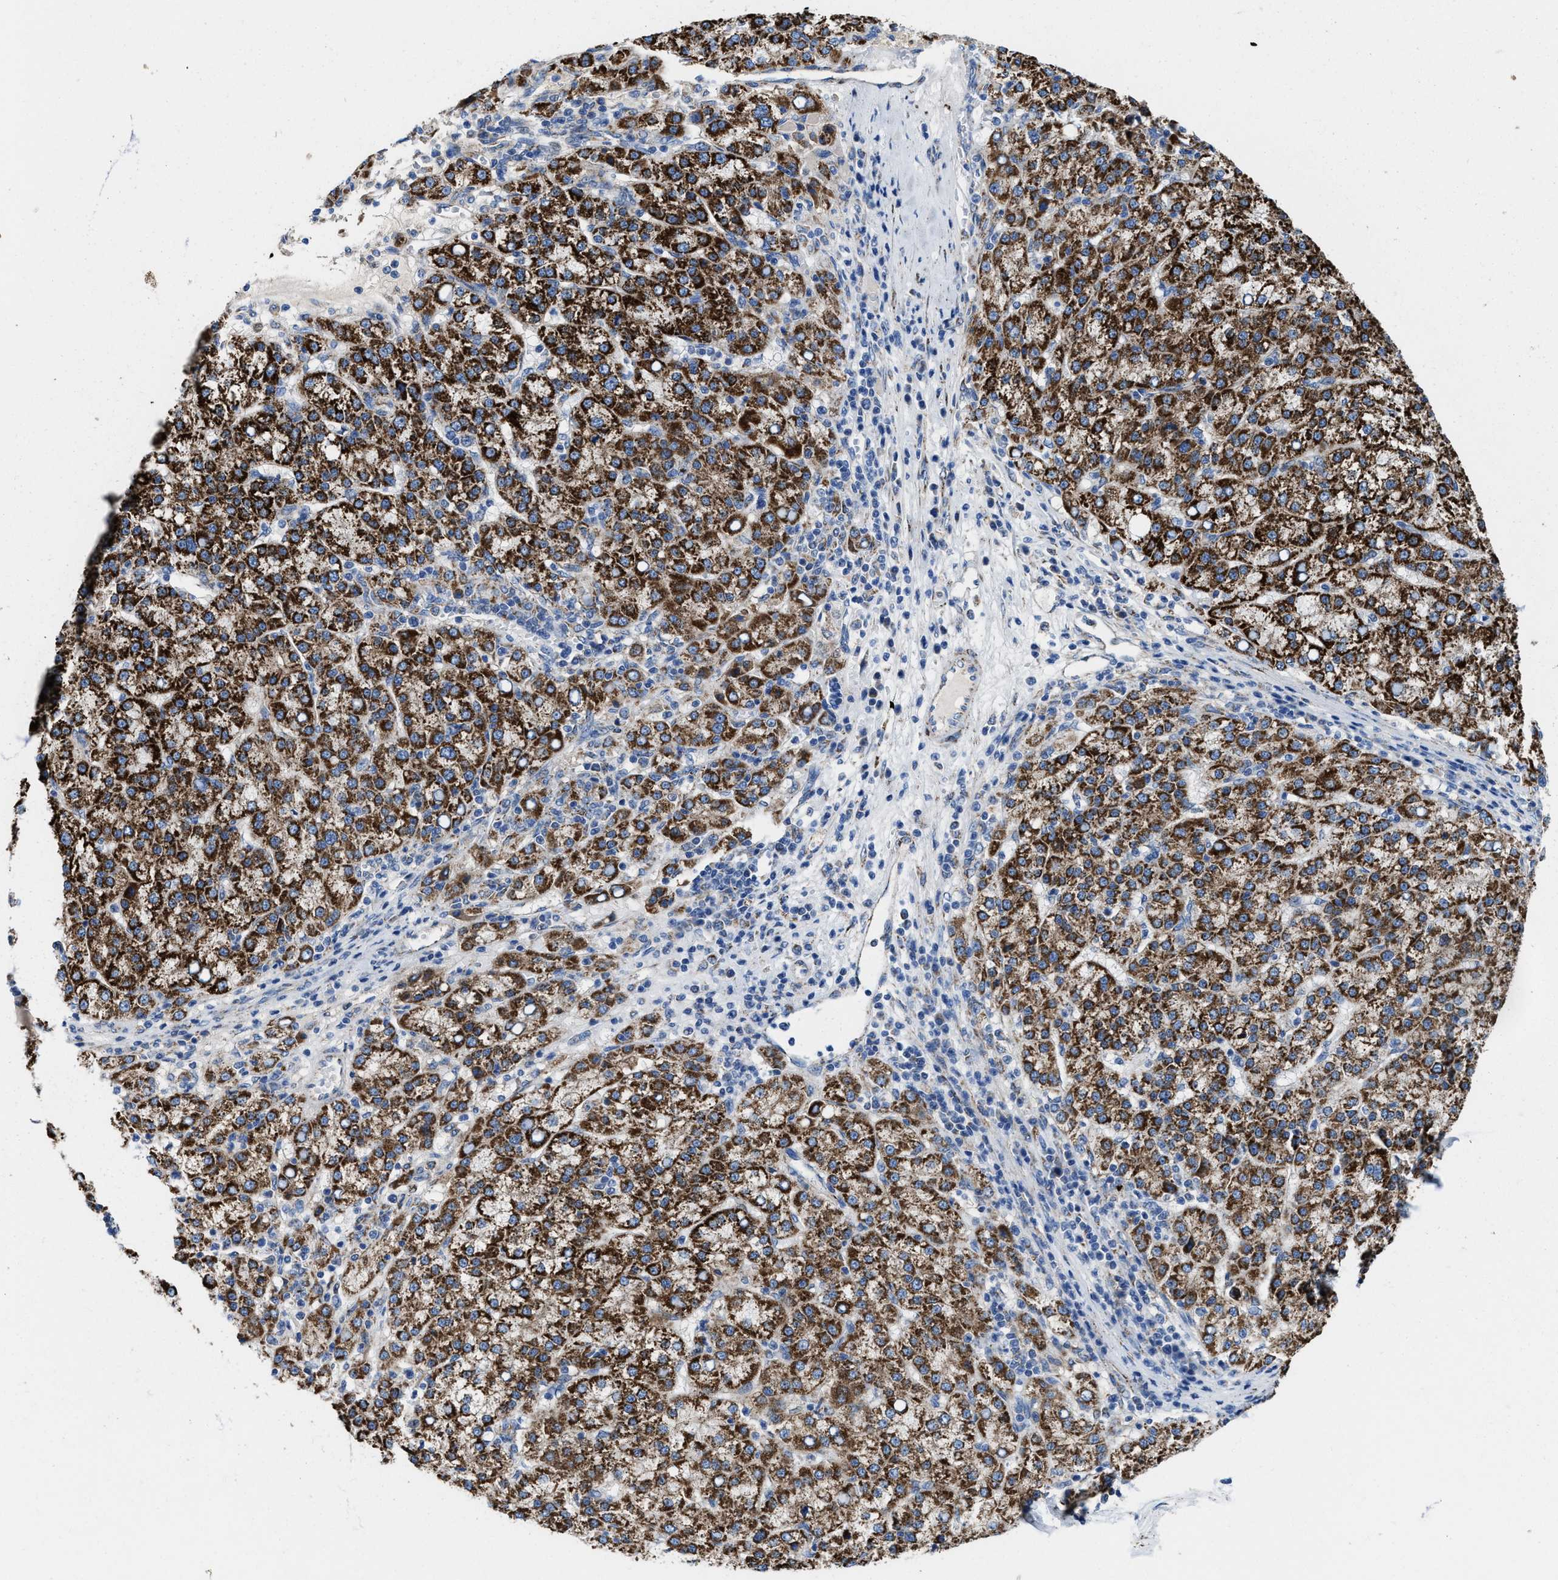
{"staining": {"intensity": "strong", "quantity": ">75%", "location": "cytoplasmic/membranous"}, "tissue": "liver cancer", "cell_type": "Tumor cells", "image_type": "cancer", "snomed": [{"axis": "morphology", "description": "Carcinoma, Hepatocellular, NOS"}, {"axis": "topography", "description": "Liver"}], "caption": "There is high levels of strong cytoplasmic/membranous expression in tumor cells of liver hepatocellular carcinoma, as demonstrated by immunohistochemical staining (brown color).", "gene": "ALDH1B1", "patient": {"sex": "female", "age": 58}}